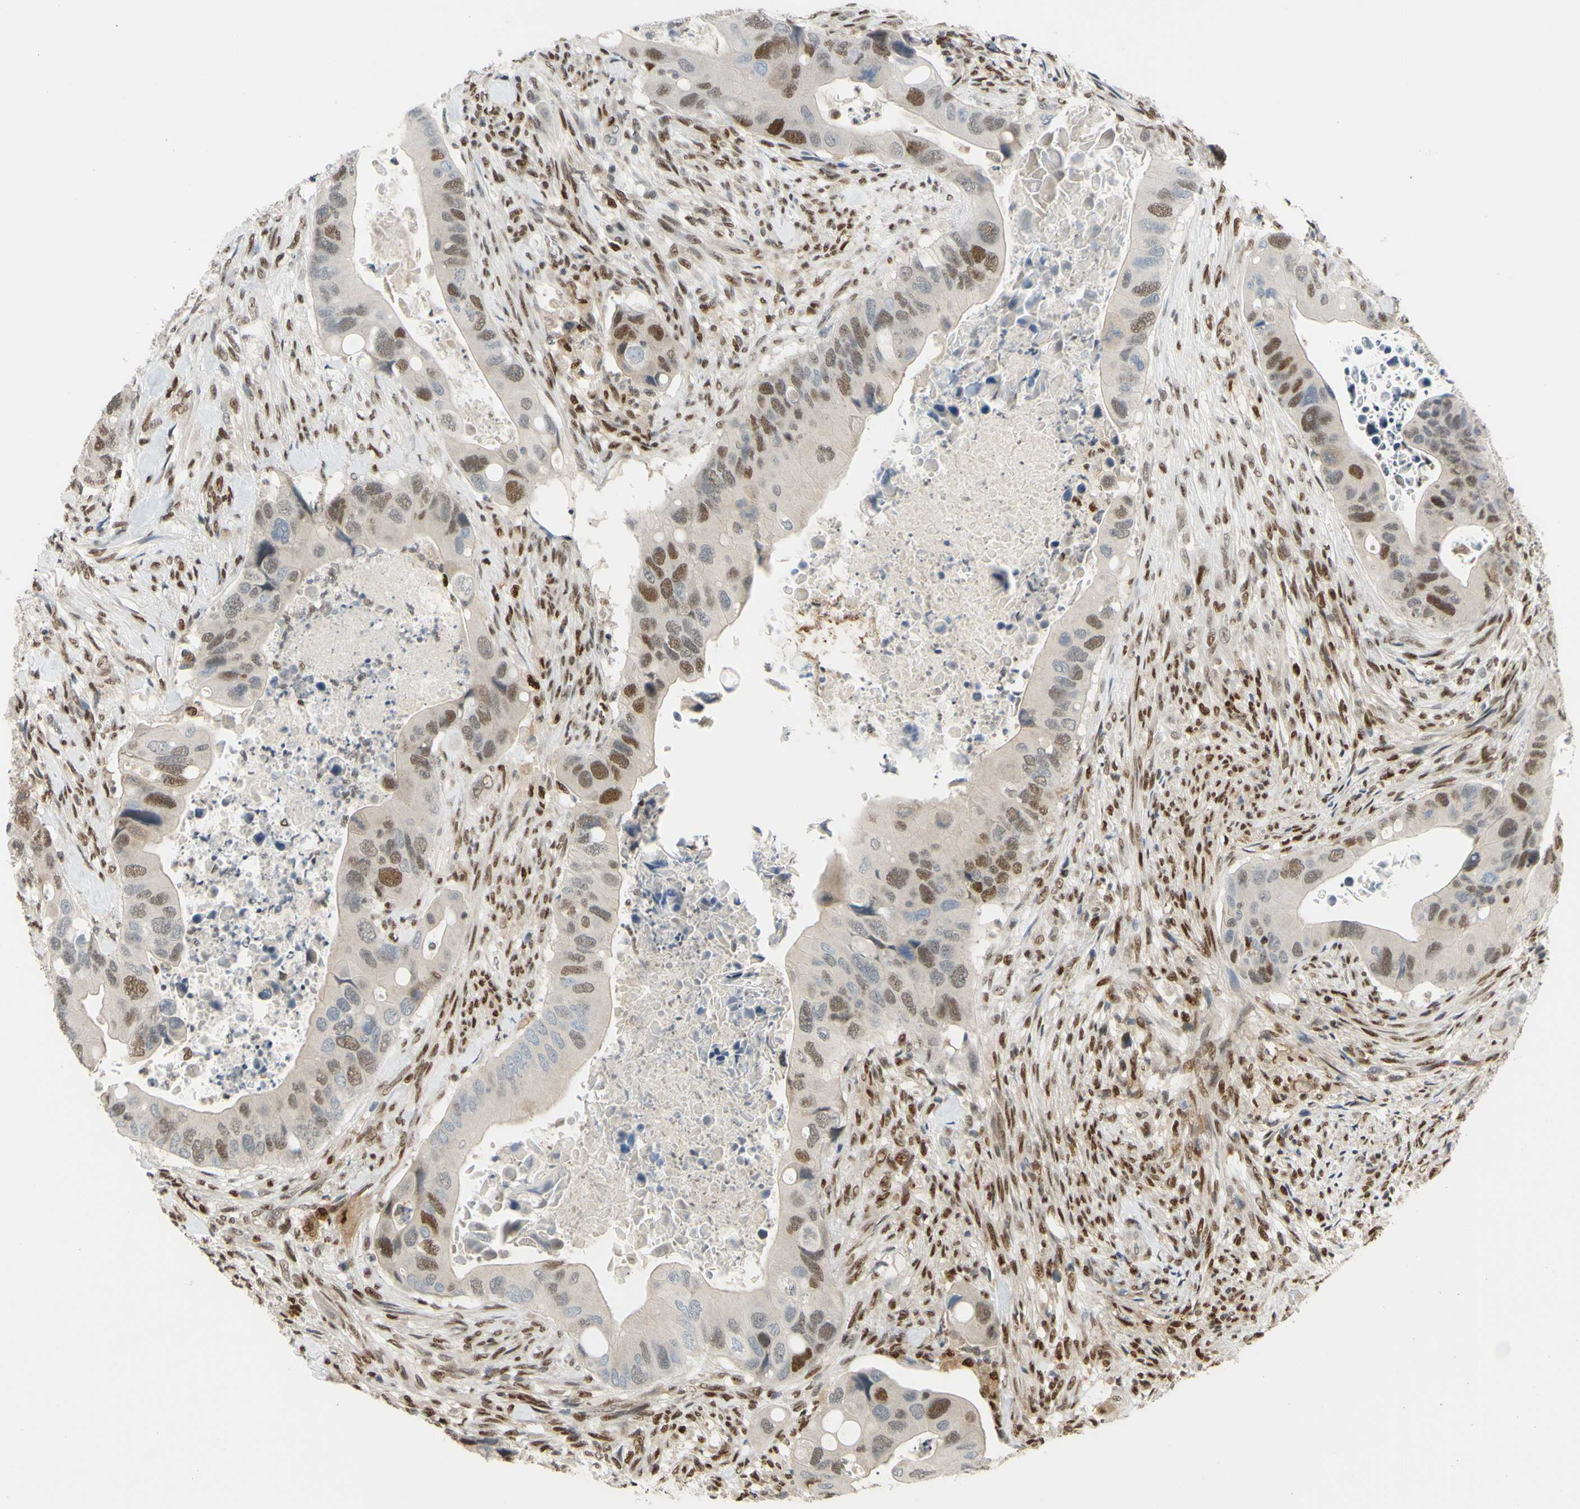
{"staining": {"intensity": "moderate", "quantity": "25%-75%", "location": "cytoplasmic/membranous,nuclear"}, "tissue": "colorectal cancer", "cell_type": "Tumor cells", "image_type": "cancer", "snomed": [{"axis": "morphology", "description": "Adenocarcinoma, NOS"}, {"axis": "topography", "description": "Rectum"}], "caption": "DAB (3,3'-diaminobenzidine) immunohistochemical staining of human colorectal cancer (adenocarcinoma) demonstrates moderate cytoplasmic/membranous and nuclear protein expression in about 25%-75% of tumor cells.", "gene": "FKBP5", "patient": {"sex": "female", "age": 57}}